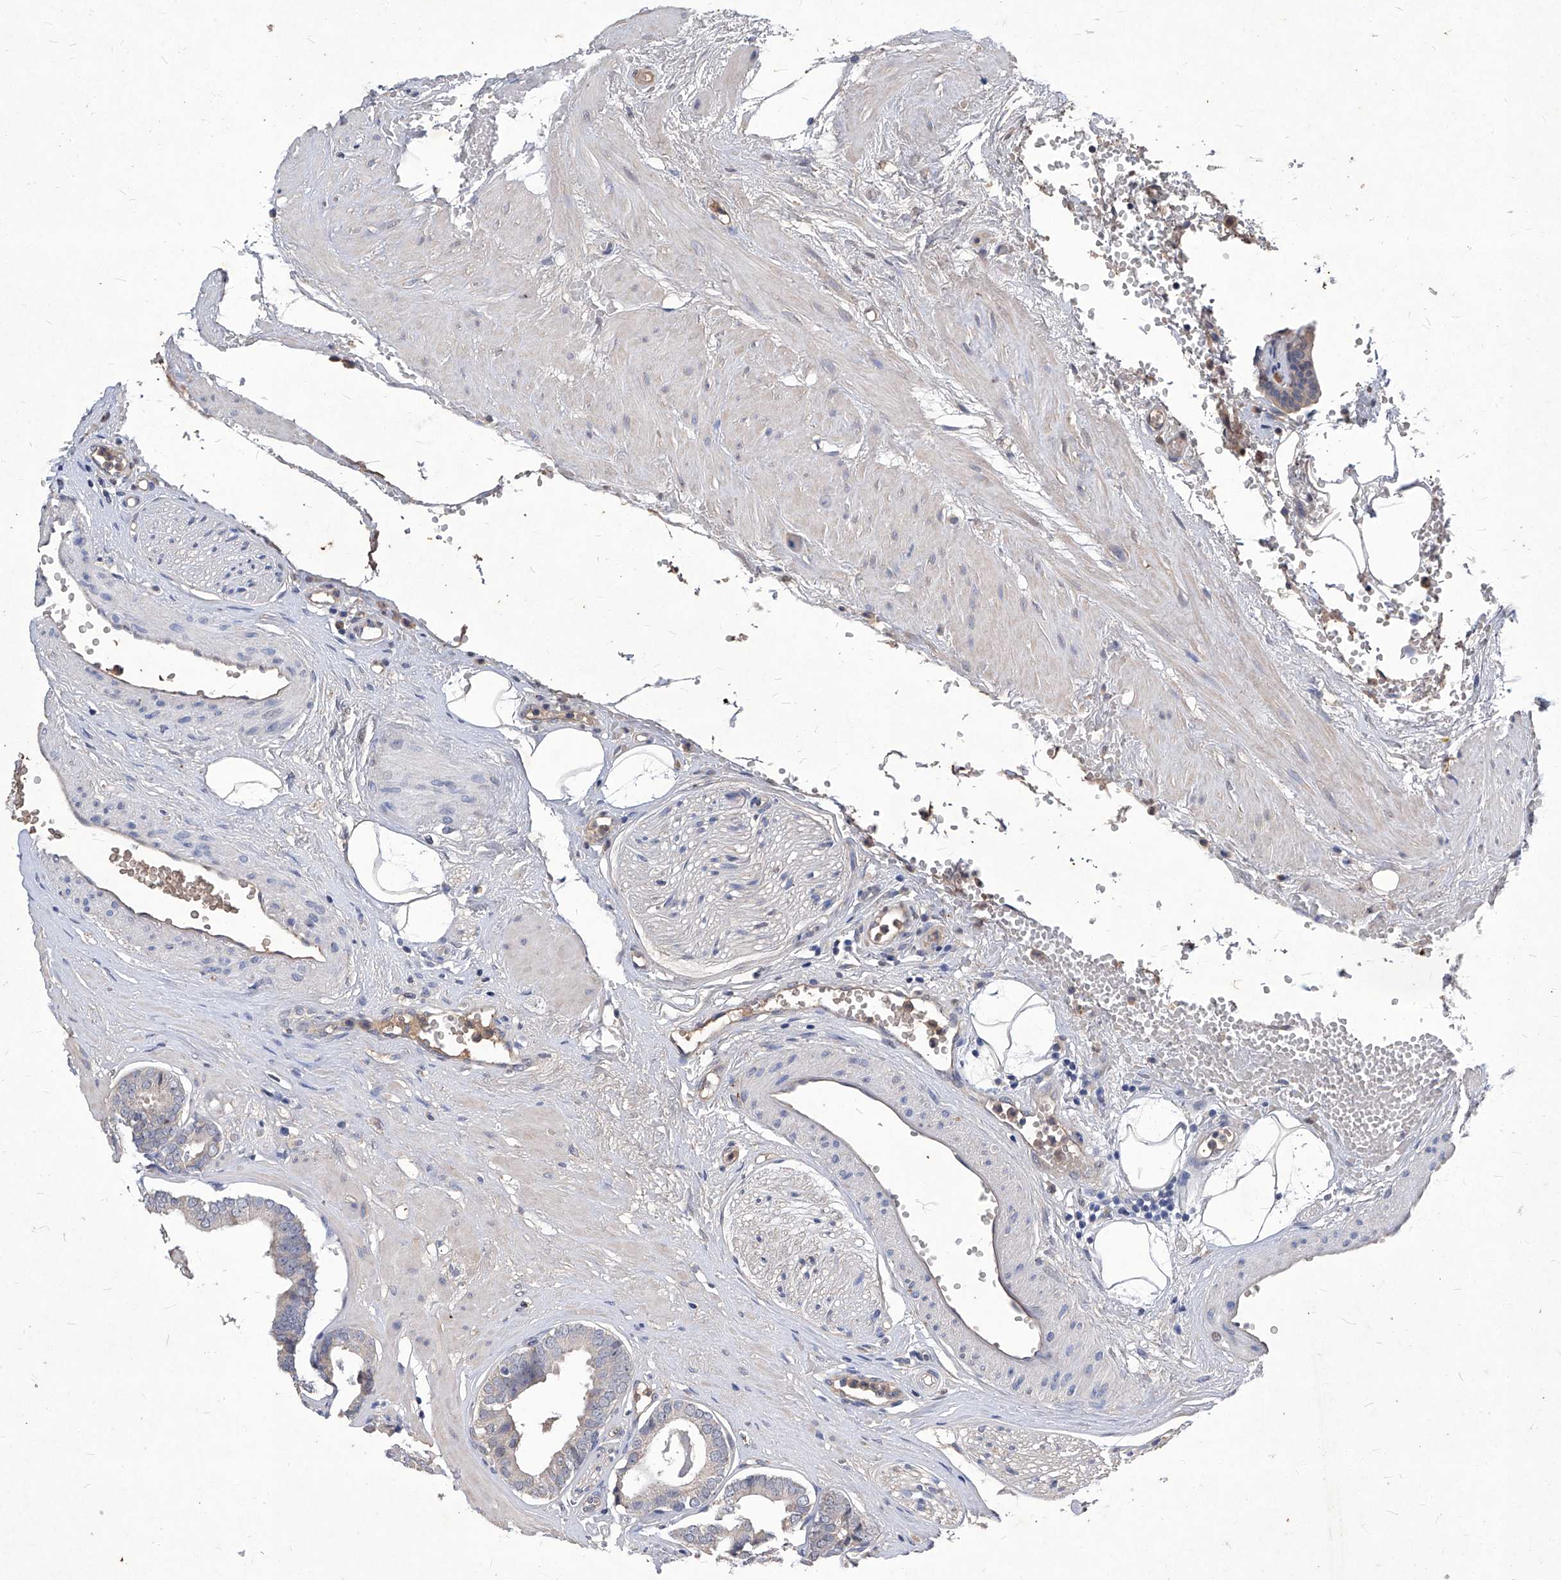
{"staining": {"intensity": "weak", "quantity": "<25%", "location": "cytoplasmic/membranous"}, "tissue": "prostate cancer", "cell_type": "Tumor cells", "image_type": "cancer", "snomed": [{"axis": "morphology", "description": "Adenocarcinoma, Low grade"}, {"axis": "topography", "description": "Prostate"}], "caption": "Immunohistochemistry photomicrograph of neoplastic tissue: adenocarcinoma (low-grade) (prostate) stained with DAB displays no significant protein staining in tumor cells. Nuclei are stained in blue.", "gene": "SYNGR1", "patient": {"sex": "male", "age": 53}}